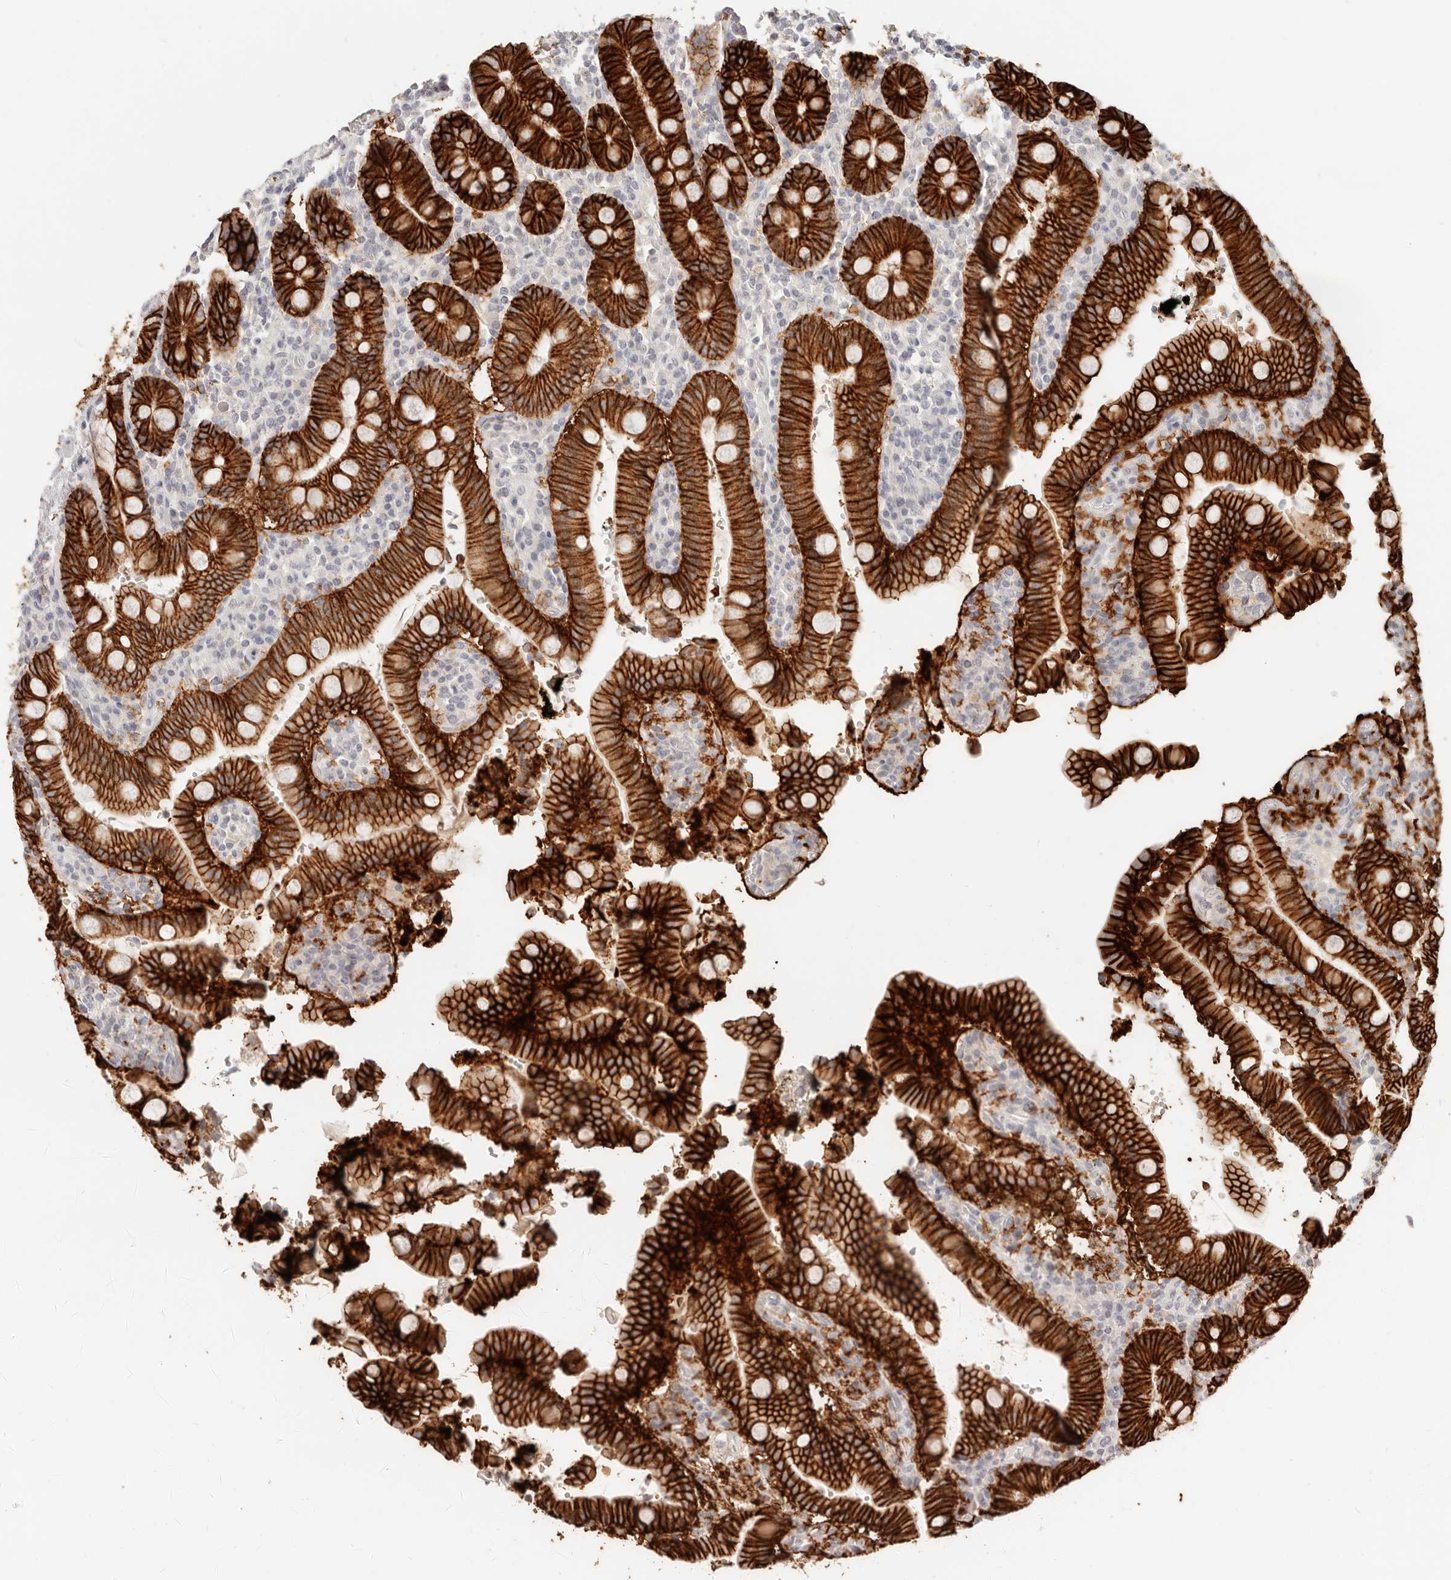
{"staining": {"intensity": "strong", "quantity": ">75%", "location": "cytoplasmic/membranous"}, "tissue": "duodenum", "cell_type": "Glandular cells", "image_type": "normal", "snomed": [{"axis": "morphology", "description": "Normal tissue, NOS"}, {"axis": "topography", "description": "Small intestine, NOS"}], "caption": "Immunohistochemical staining of benign duodenum reveals strong cytoplasmic/membranous protein expression in about >75% of glandular cells. Nuclei are stained in blue.", "gene": "EPCAM", "patient": {"sex": "female", "age": 71}}